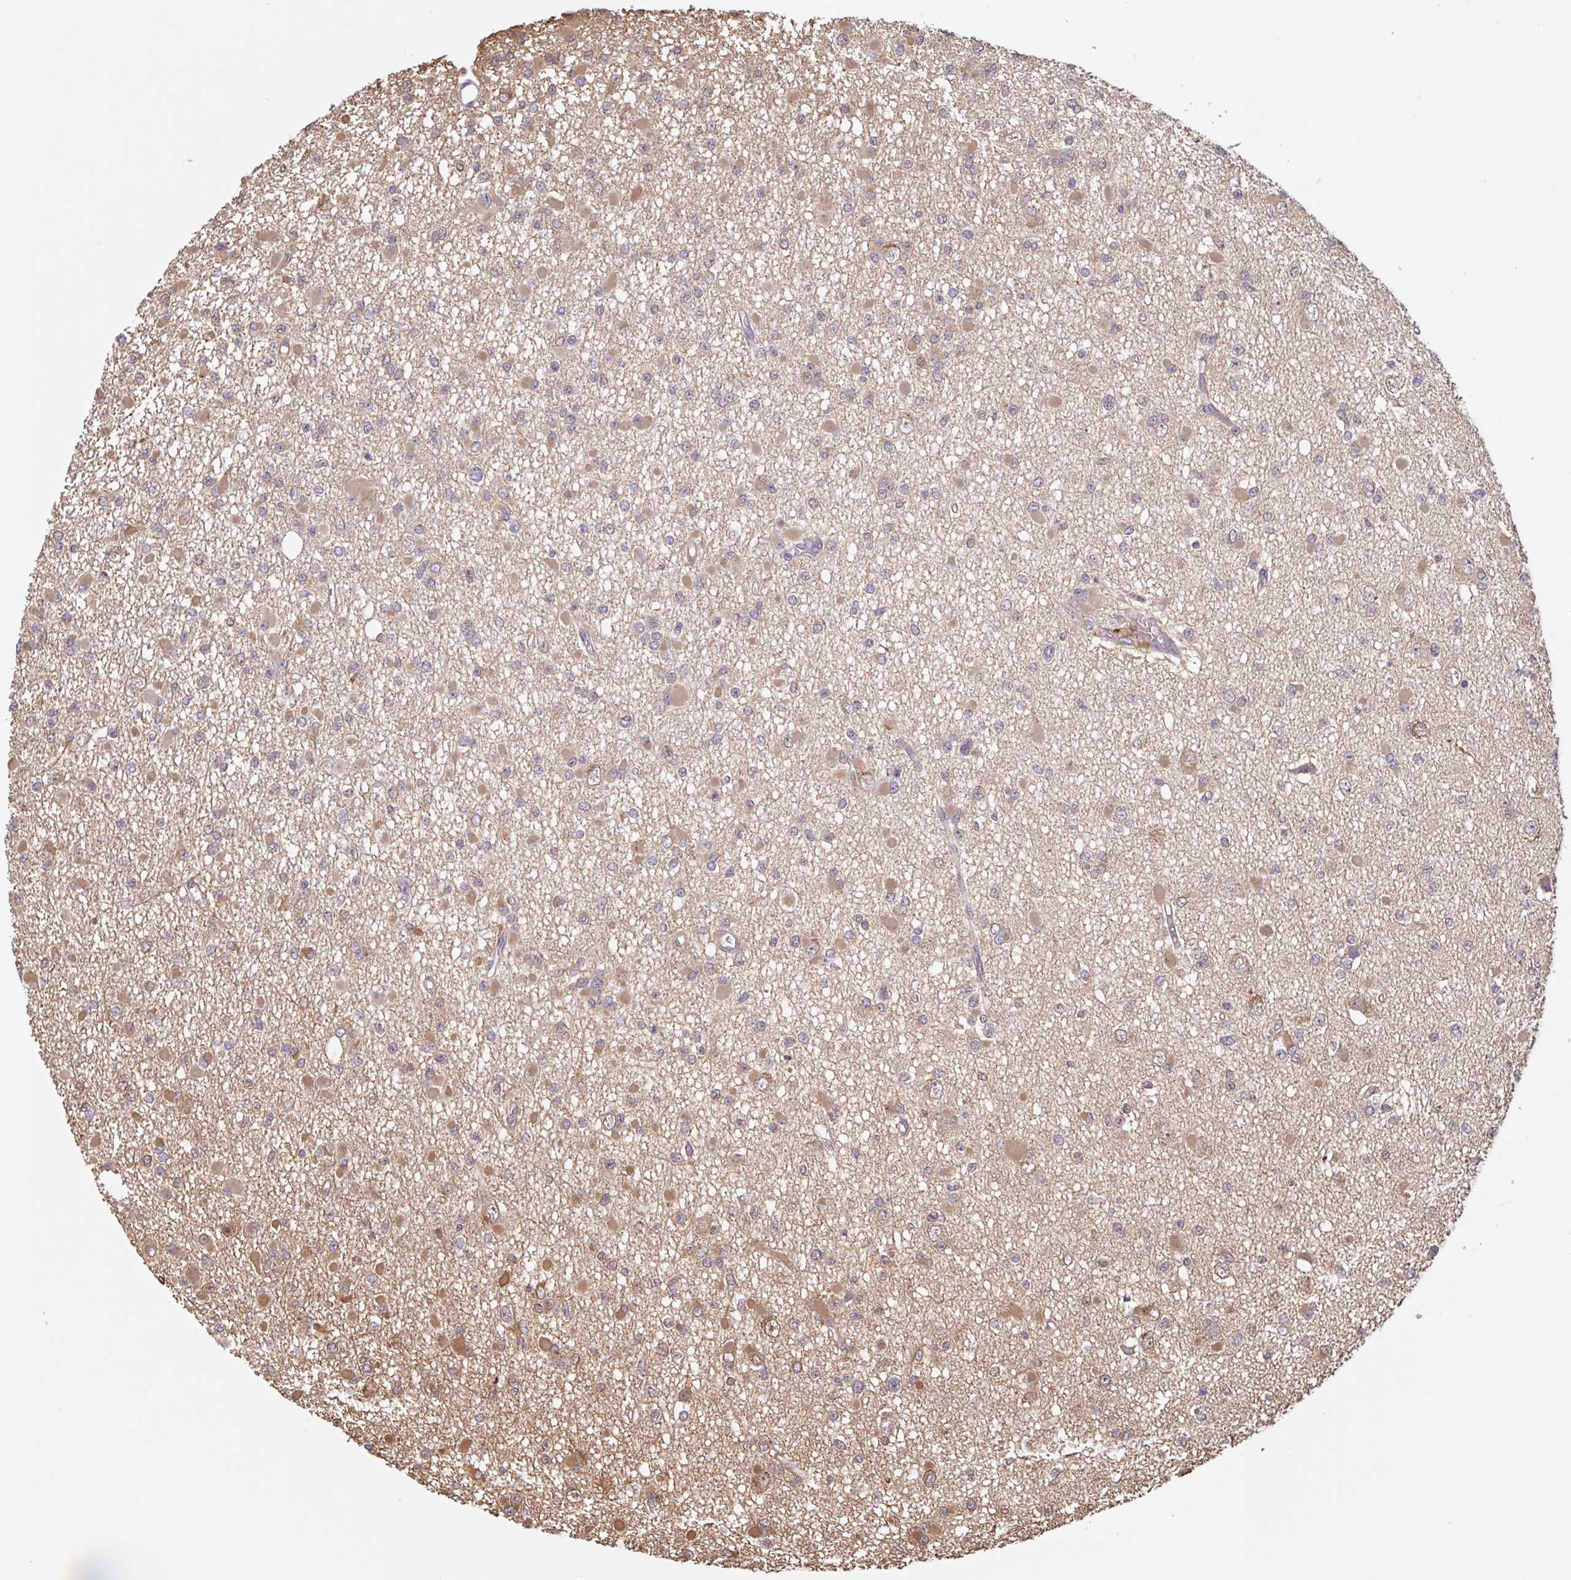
{"staining": {"intensity": "weak", "quantity": "<25%", "location": "cytoplasmic/membranous"}, "tissue": "glioma", "cell_type": "Tumor cells", "image_type": "cancer", "snomed": [{"axis": "morphology", "description": "Glioma, malignant, Low grade"}, {"axis": "topography", "description": "Brain"}], "caption": "The photomicrograph shows no staining of tumor cells in malignant glioma (low-grade).", "gene": "OTOP2", "patient": {"sex": "female", "age": 22}}